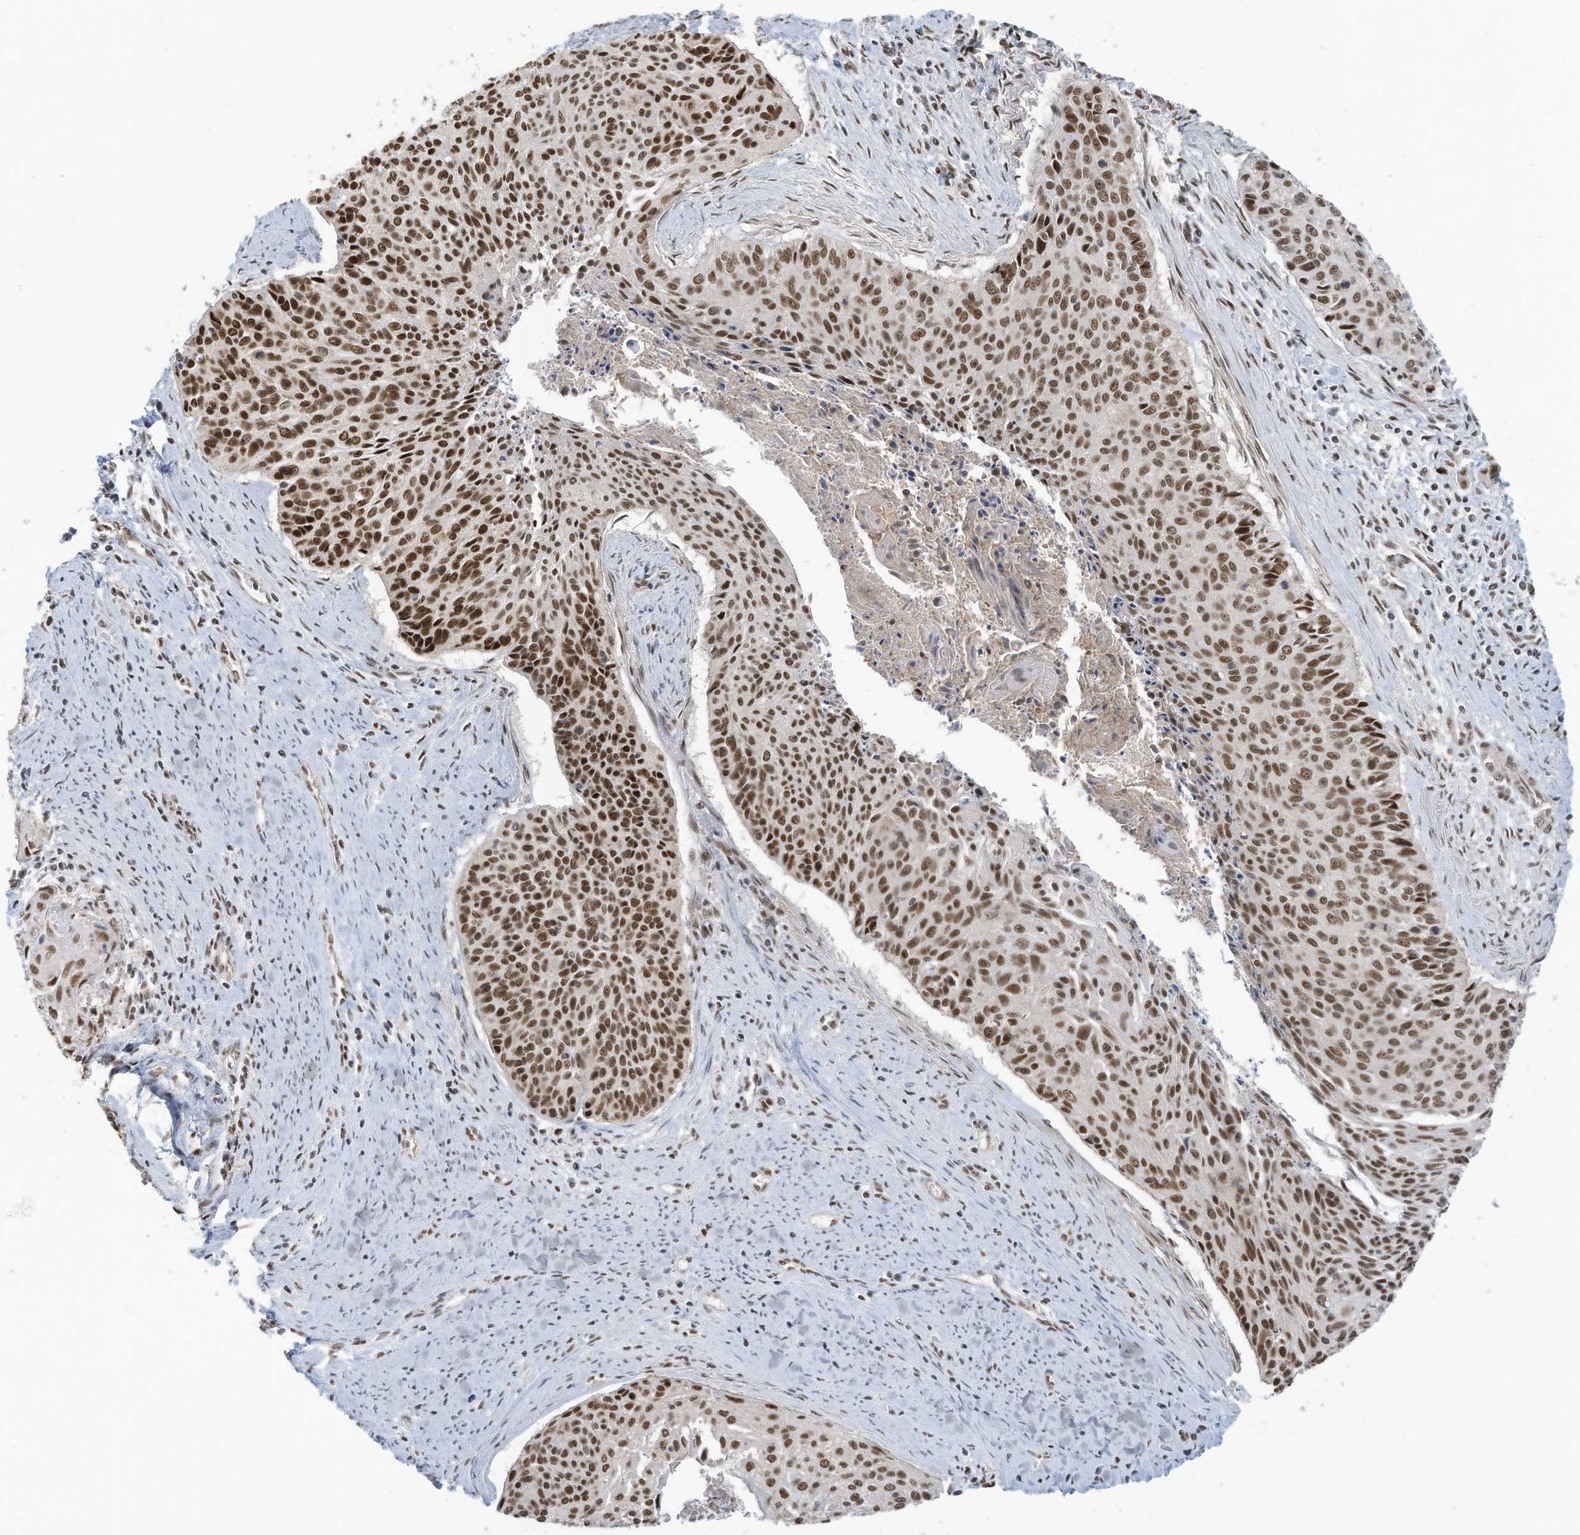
{"staining": {"intensity": "strong", "quantity": ">75%", "location": "nuclear"}, "tissue": "cervical cancer", "cell_type": "Tumor cells", "image_type": "cancer", "snomed": [{"axis": "morphology", "description": "Squamous cell carcinoma, NOS"}, {"axis": "topography", "description": "Cervix"}], "caption": "Approximately >75% of tumor cells in human squamous cell carcinoma (cervical) show strong nuclear protein expression as visualized by brown immunohistochemical staining.", "gene": "DBR1", "patient": {"sex": "female", "age": 55}}